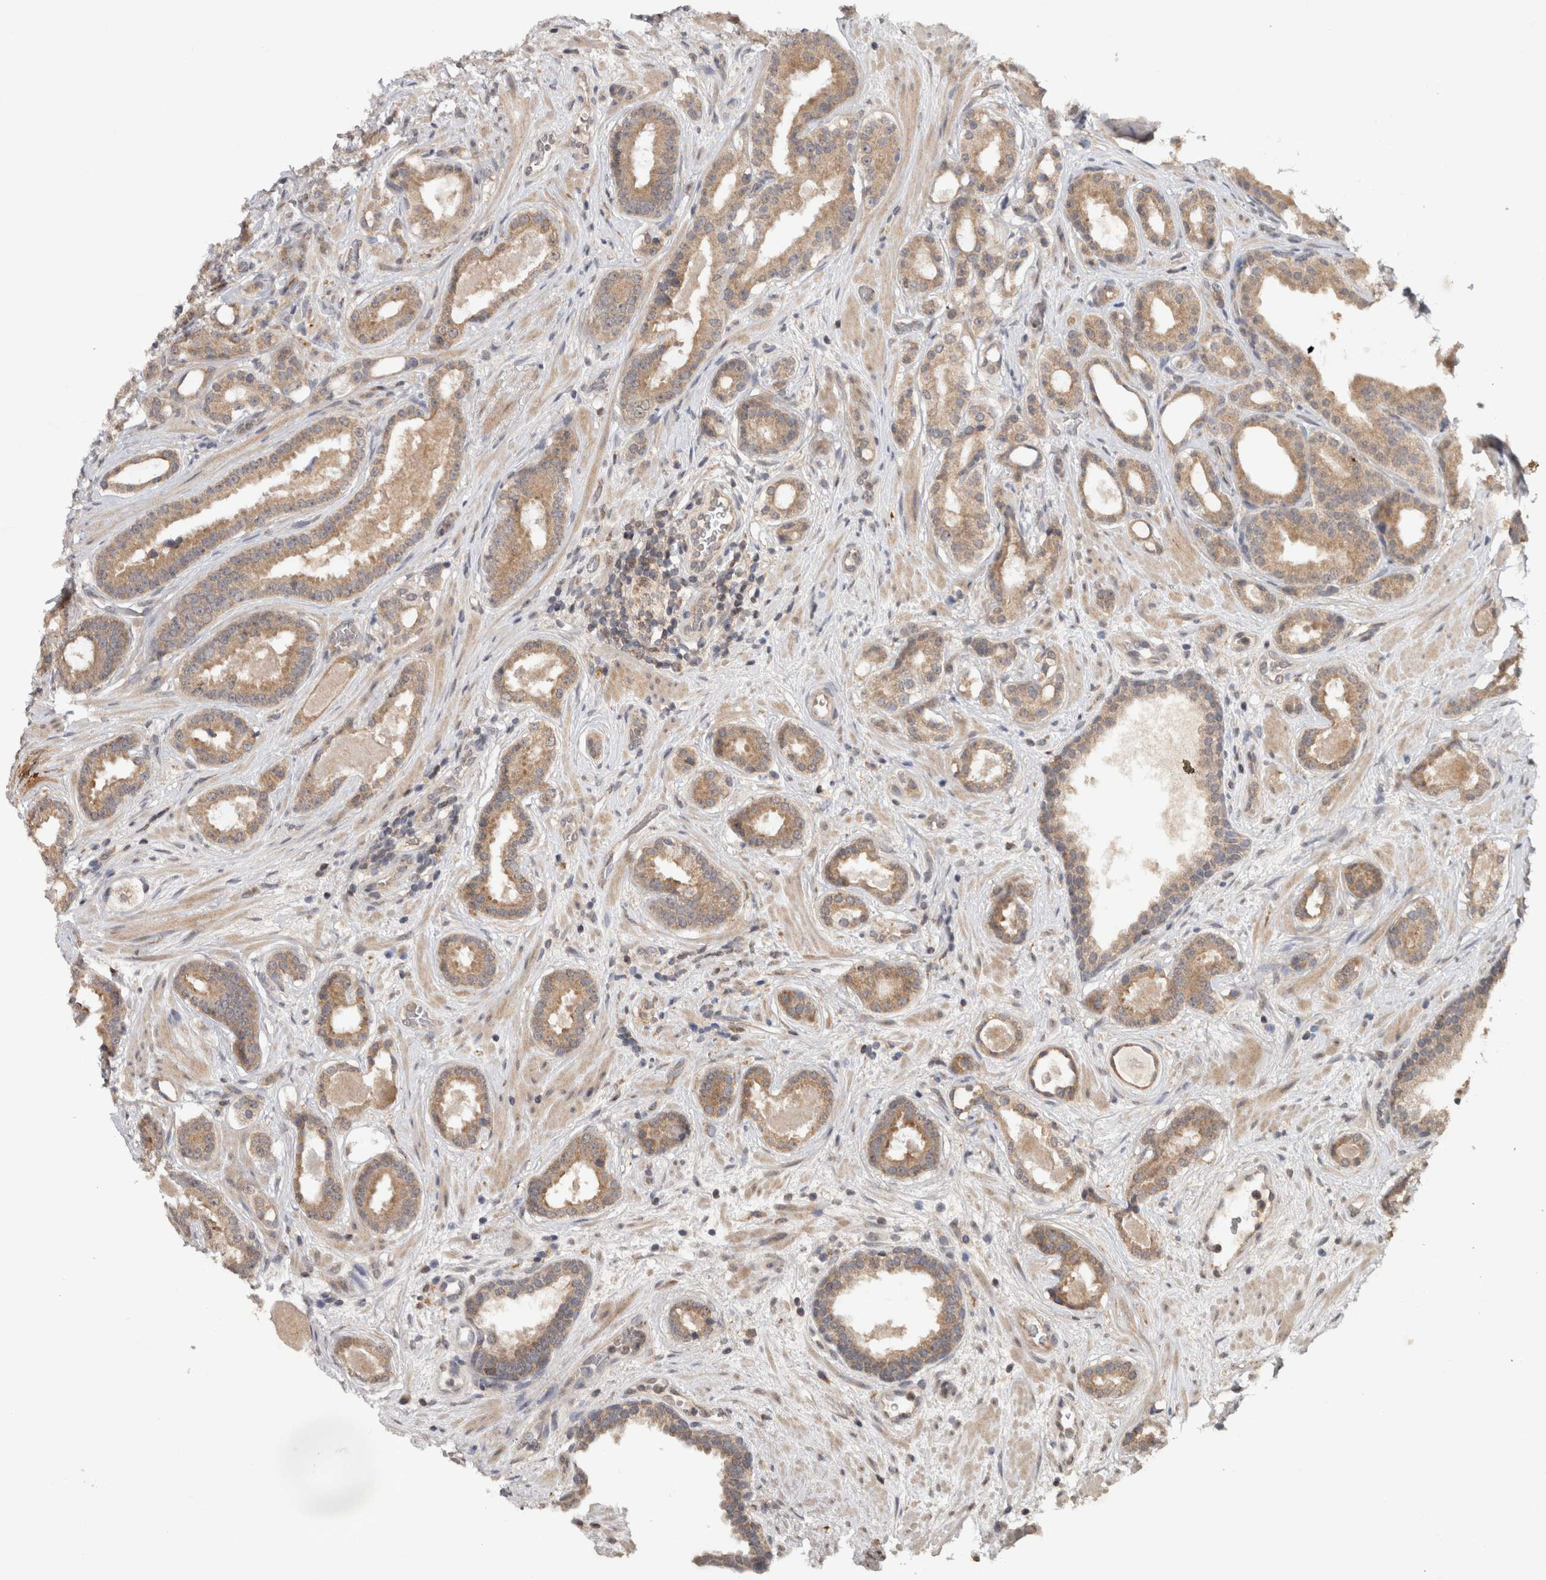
{"staining": {"intensity": "weak", "quantity": ">75%", "location": "cytoplasmic/membranous"}, "tissue": "prostate cancer", "cell_type": "Tumor cells", "image_type": "cancer", "snomed": [{"axis": "morphology", "description": "Adenocarcinoma, High grade"}, {"axis": "topography", "description": "Prostate"}], "caption": "A high-resolution histopathology image shows immunohistochemistry (IHC) staining of prostate cancer, which exhibits weak cytoplasmic/membranous expression in about >75% of tumor cells.", "gene": "HMOX2", "patient": {"sex": "male", "age": 60}}